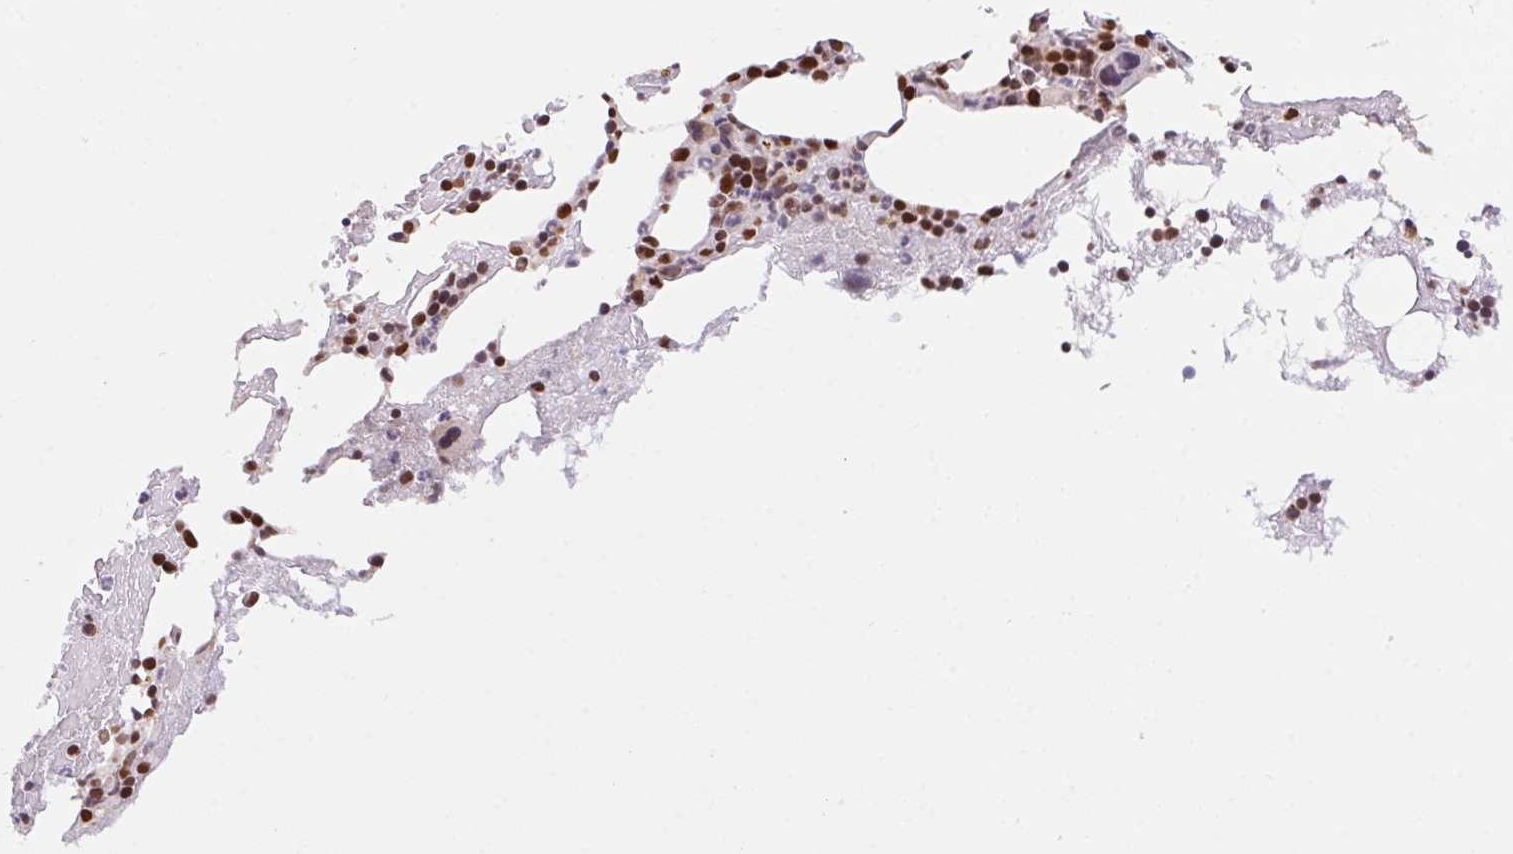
{"staining": {"intensity": "strong", "quantity": ">75%", "location": "nuclear"}, "tissue": "bone marrow", "cell_type": "Hematopoietic cells", "image_type": "normal", "snomed": [{"axis": "morphology", "description": "Normal tissue, NOS"}, {"axis": "topography", "description": "Bone marrow"}], "caption": "Bone marrow stained with immunohistochemistry demonstrates strong nuclear staining in about >75% of hematopoietic cells. Using DAB (brown) and hematoxylin (blue) stains, captured at high magnification using brightfield microscopy.", "gene": "POLD3", "patient": {"sex": "female", "age": 62}}